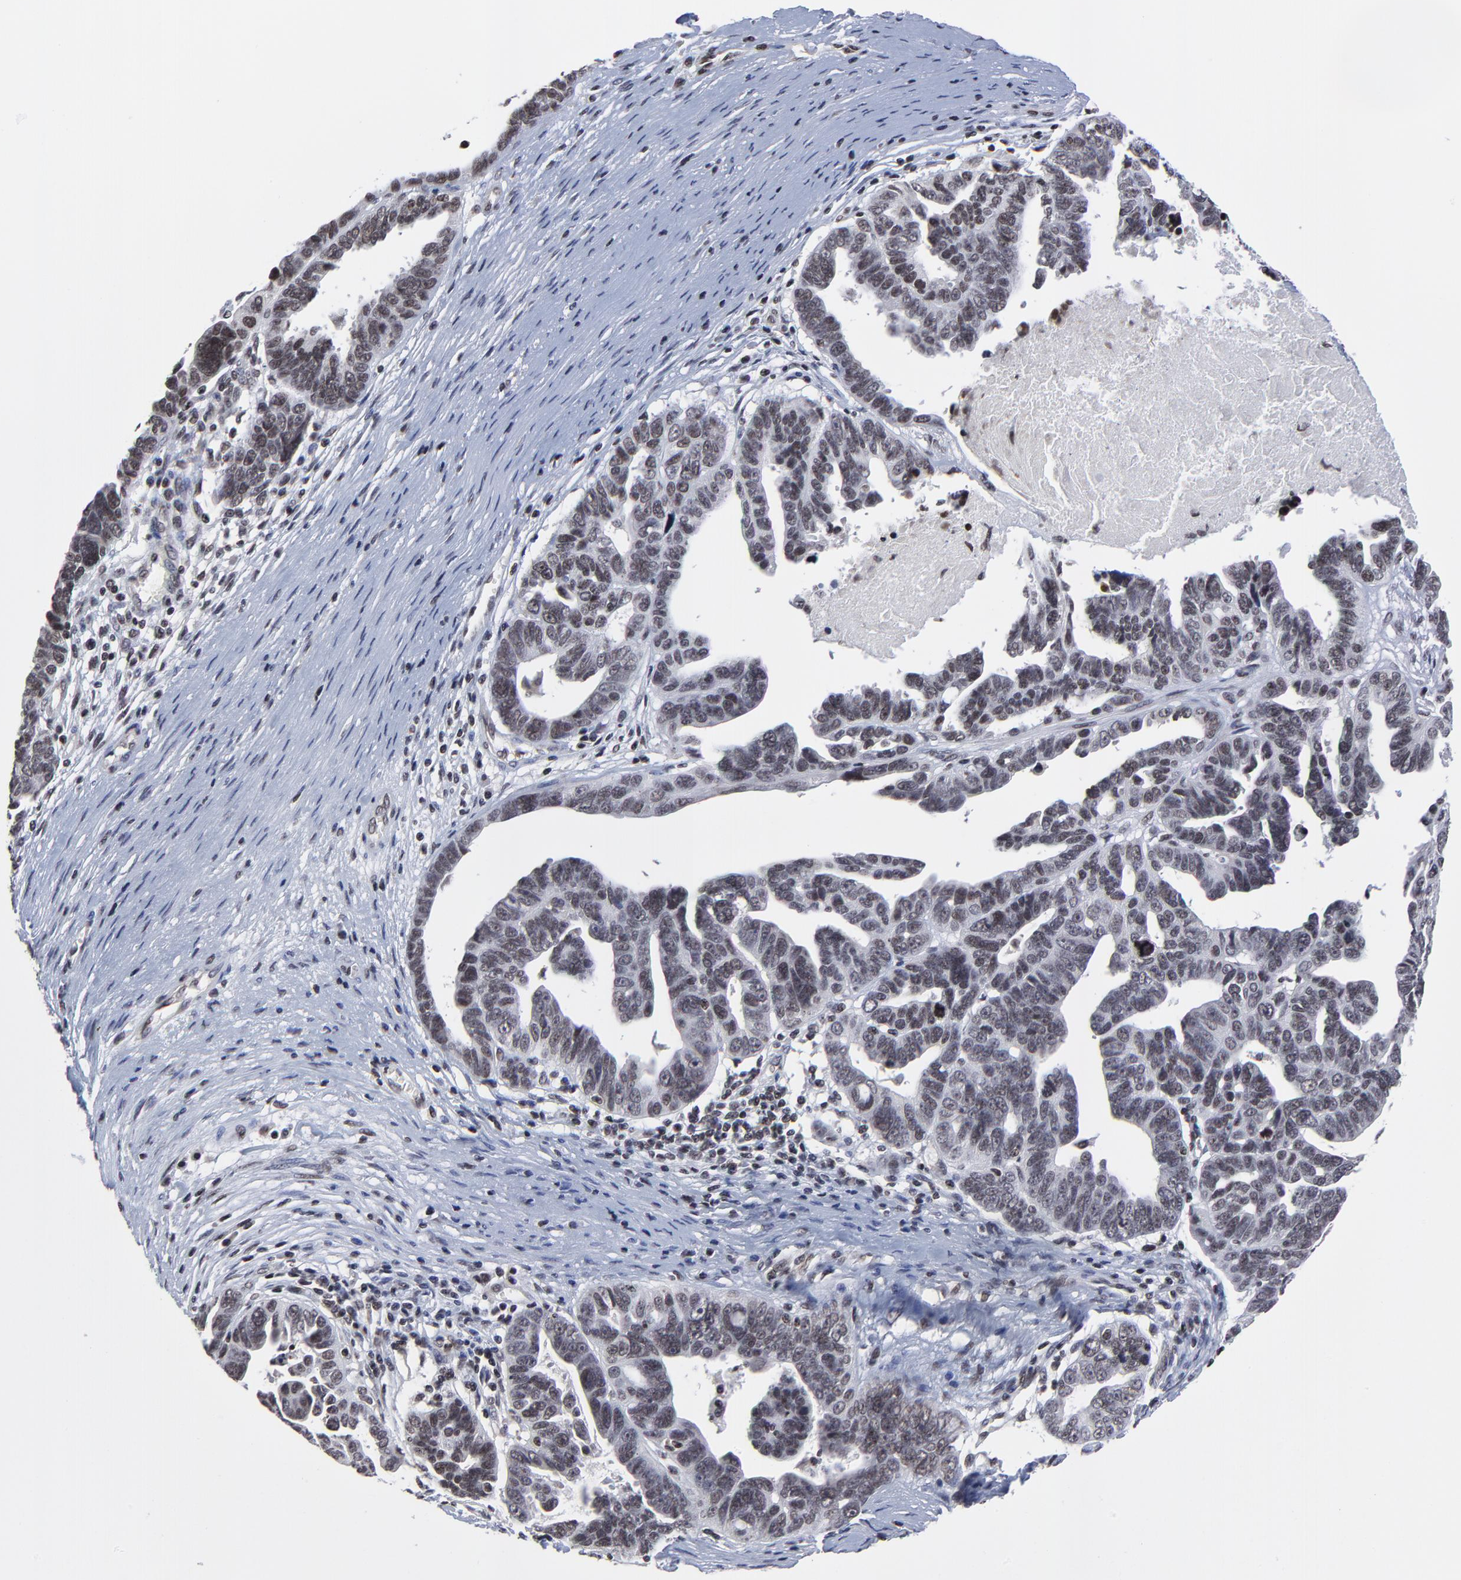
{"staining": {"intensity": "weak", "quantity": "25%-75%", "location": "cytoplasmic/membranous,nuclear"}, "tissue": "ovarian cancer", "cell_type": "Tumor cells", "image_type": "cancer", "snomed": [{"axis": "morphology", "description": "Carcinoma, endometroid"}, {"axis": "morphology", "description": "Cystadenocarcinoma, serous, NOS"}, {"axis": "topography", "description": "Ovary"}], "caption": "A low amount of weak cytoplasmic/membranous and nuclear staining is identified in approximately 25%-75% of tumor cells in serous cystadenocarcinoma (ovarian) tissue. The staining is performed using DAB brown chromogen to label protein expression. The nuclei are counter-stained blue using hematoxylin.", "gene": "ZNF777", "patient": {"sex": "female", "age": 45}}